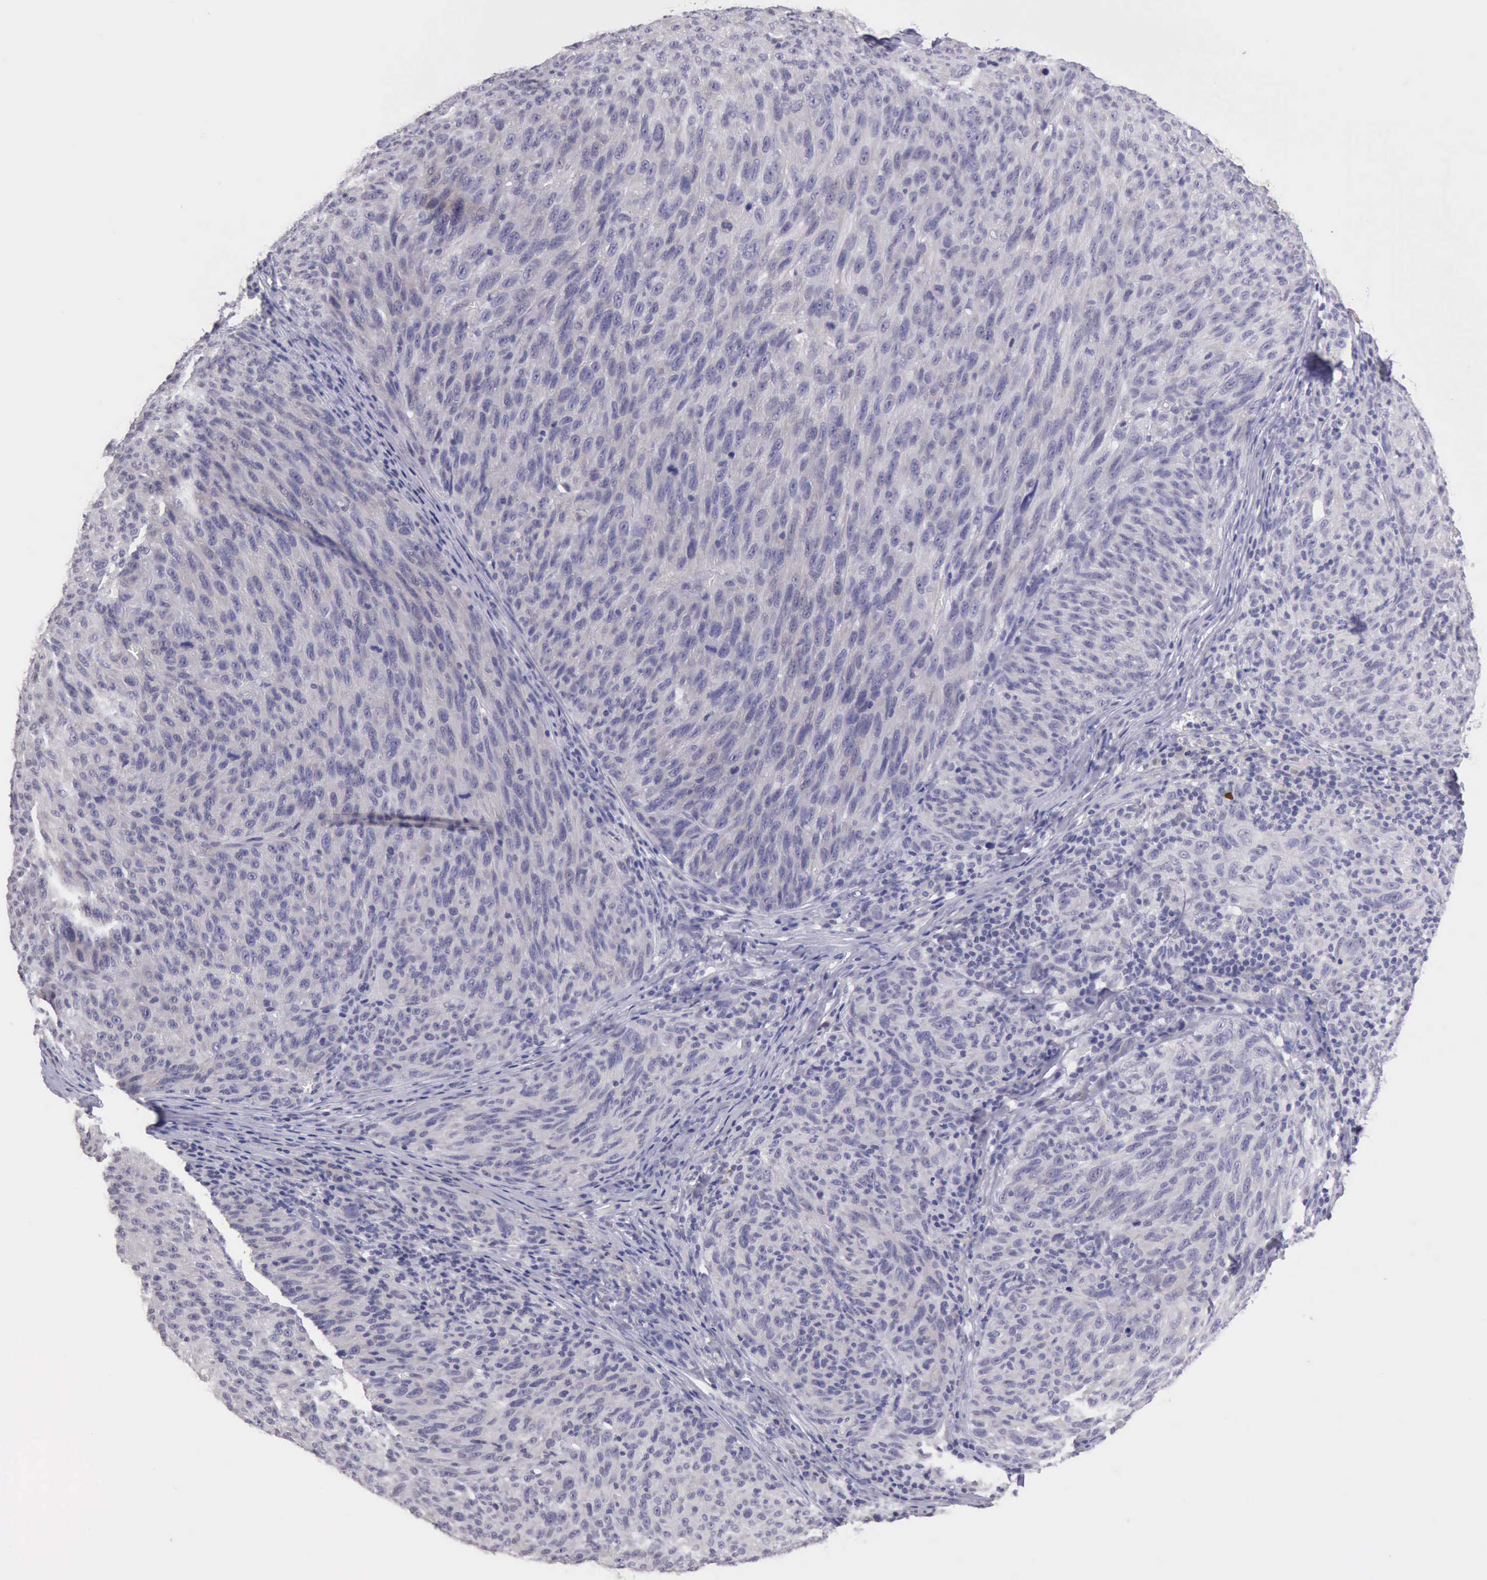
{"staining": {"intensity": "negative", "quantity": "none", "location": "none"}, "tissue": "melanoma", "cell_type": "Tumor cells", "image_type": "cancer", "snomed": [{"axis": "morphology", "description": "Malignant melanoma, NOS"}, {"axis": "topography", "description": "Skin"}], "caption": "Malignant melanoma stained for a protein using immunohistochemistry (IHC) shows no staining tumor cells.", "gene": "KCND1", "patient": {"sex": "male", "age": 76}}